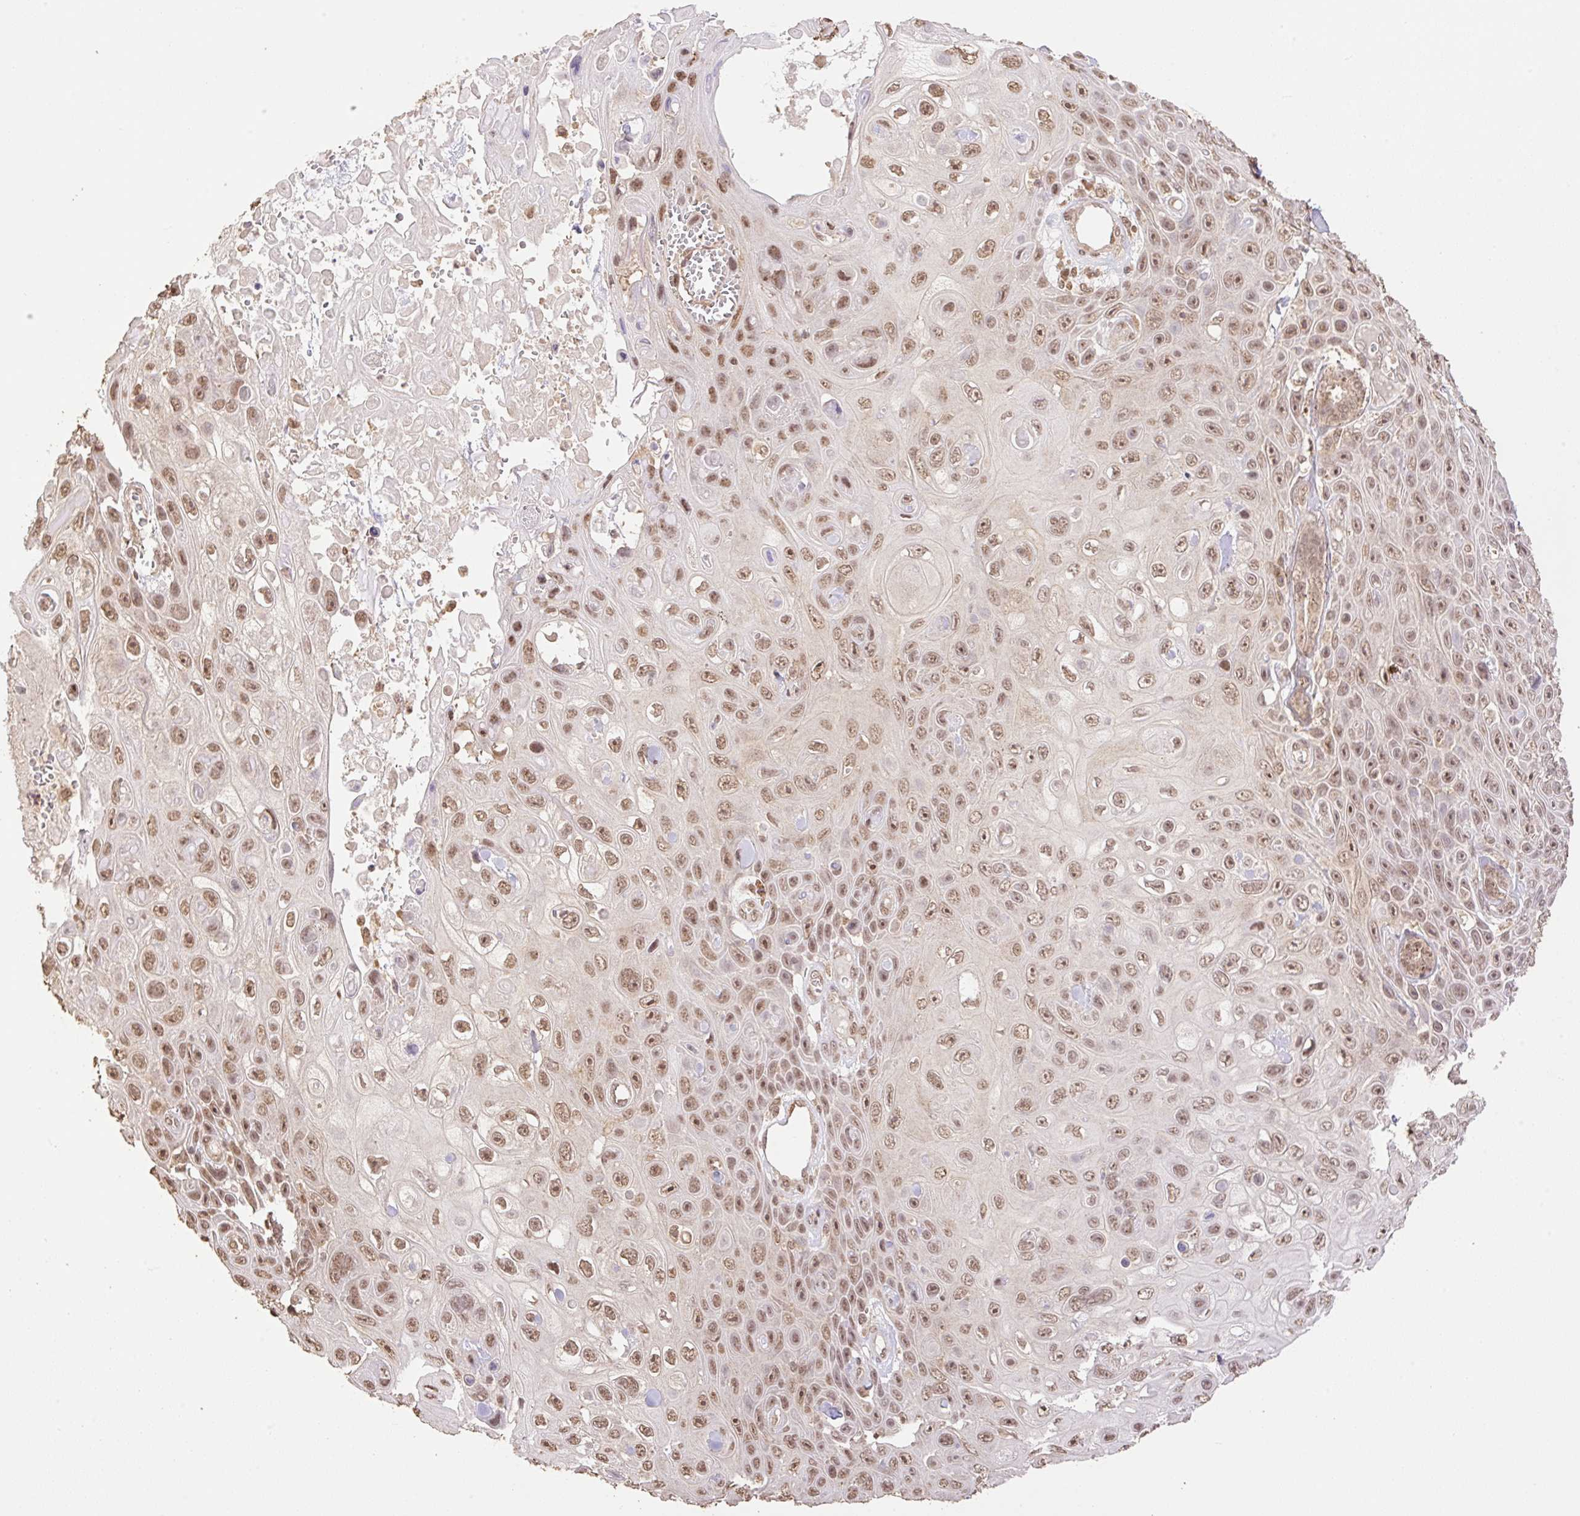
{"staining": {"intensity": "moderate", "quantity": ">75%", "location": "nuclear"}, "tissue": "skin cancer", "cell_type": "Tumor cells", "image_type": "cancer", "snomed": [{"axis": "morphology", "description": "Squamous cell carcinoma, NOS"}, {"axis": "topography", "description": "Skin"}], "caption": "Immunohistochemistry (IHC) image of human skin squamous cell carcinoma stained for a protein (brown), which displays medium levels of moderate nuclear staining in about >75% of tumor cells.", "gene": "VPS25", "patient": {"sex": "male", "age": 82}}